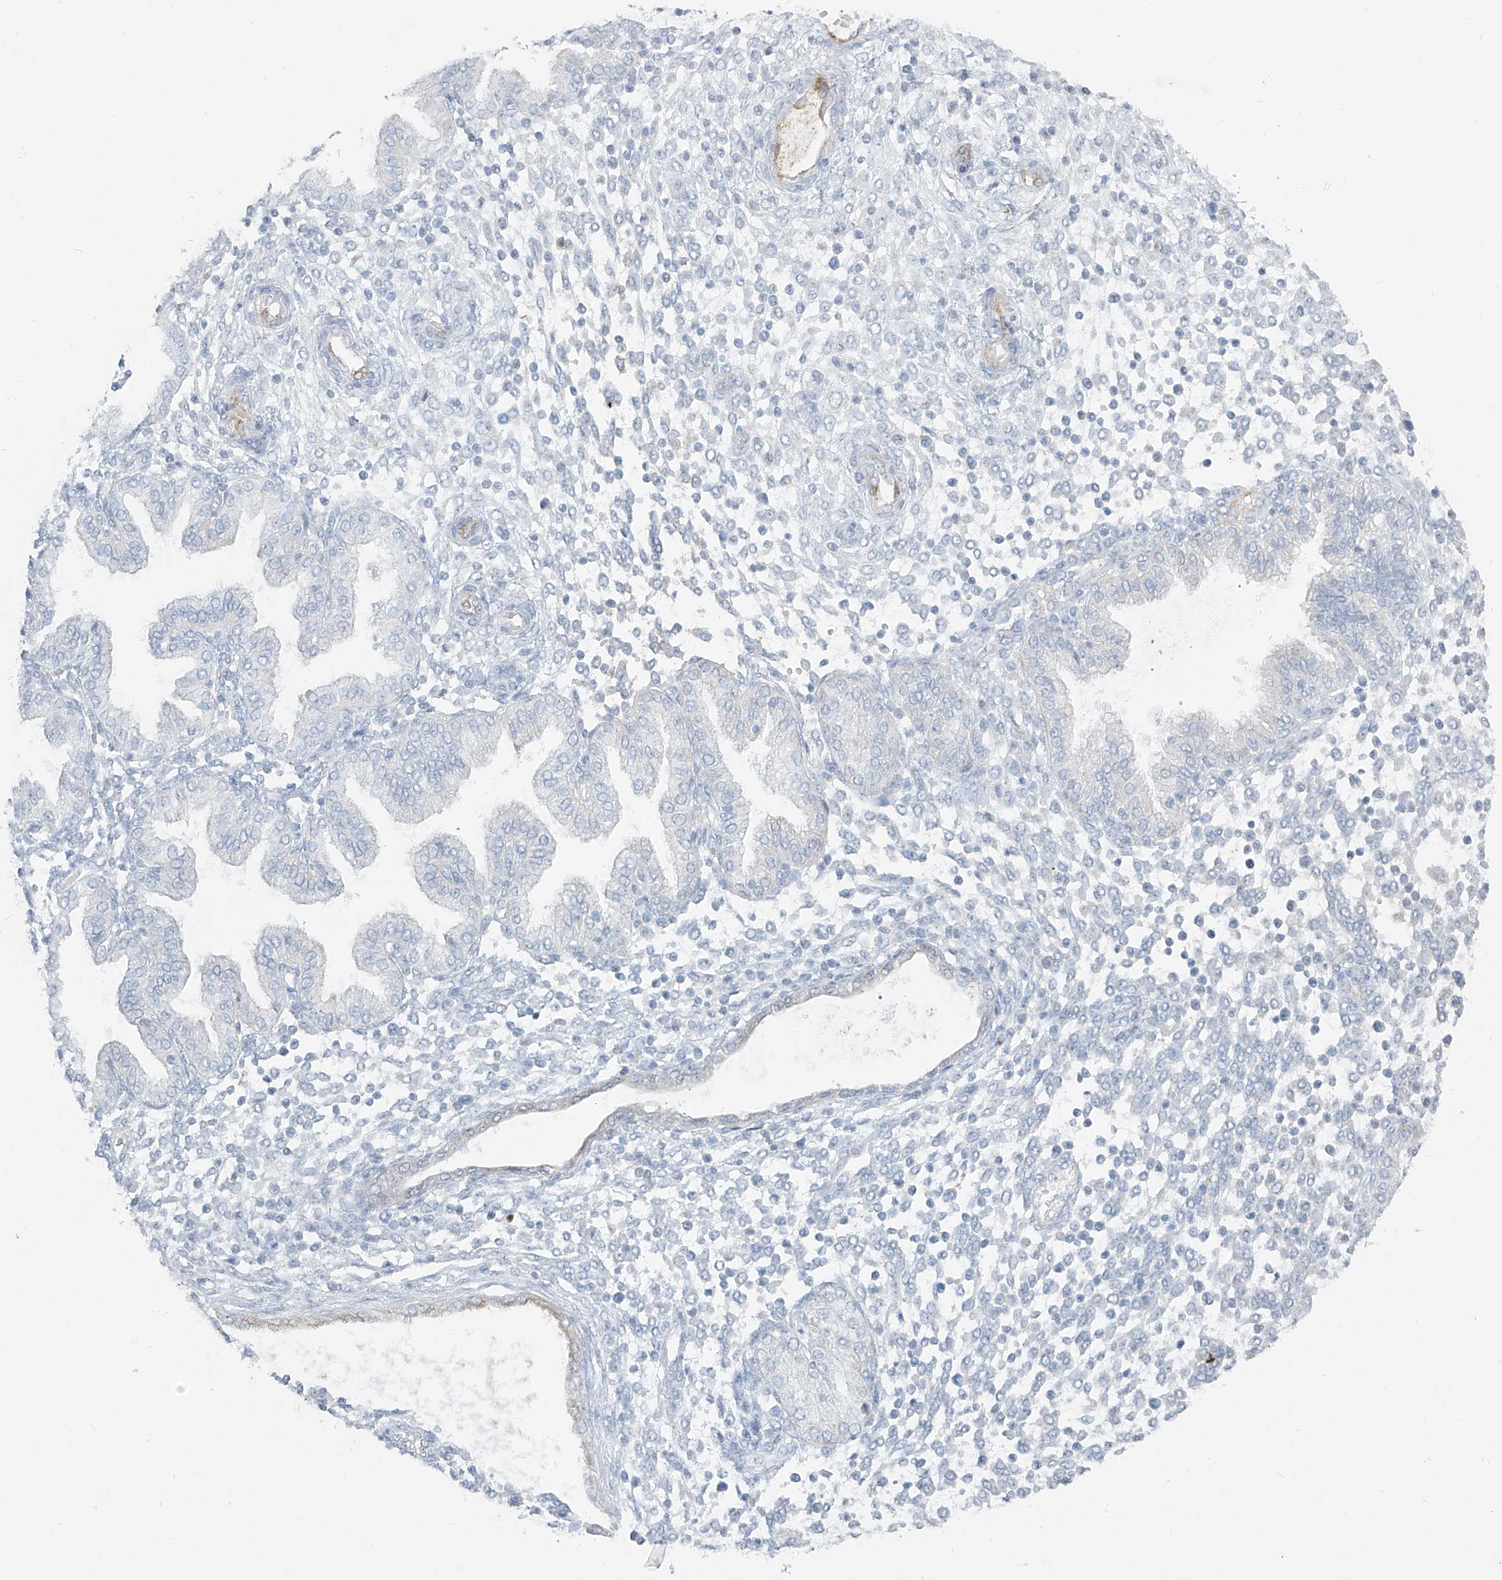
{"staining": {"intensity": "negative", "quantity": "none", "location": "none"}, "tissue": "endometrium", "cell_type": "Cells in endometrial stroma", "image_type": "normal", "snomed": [{"axis": "morphology", "description": "Normal tissue, NOS"}, {"axis": "topography", "description": "Endometrium"}], "caption": "Endometrium was stained to show a protein in brown. There is no significant staining in cells in endometrial stroma. The staining is performed using DAB brown chromogen with nuclei counter-stained in using hematoxylin.", "gene": "CX3CR1", "patient": {"sex": "female", "age": 53}}